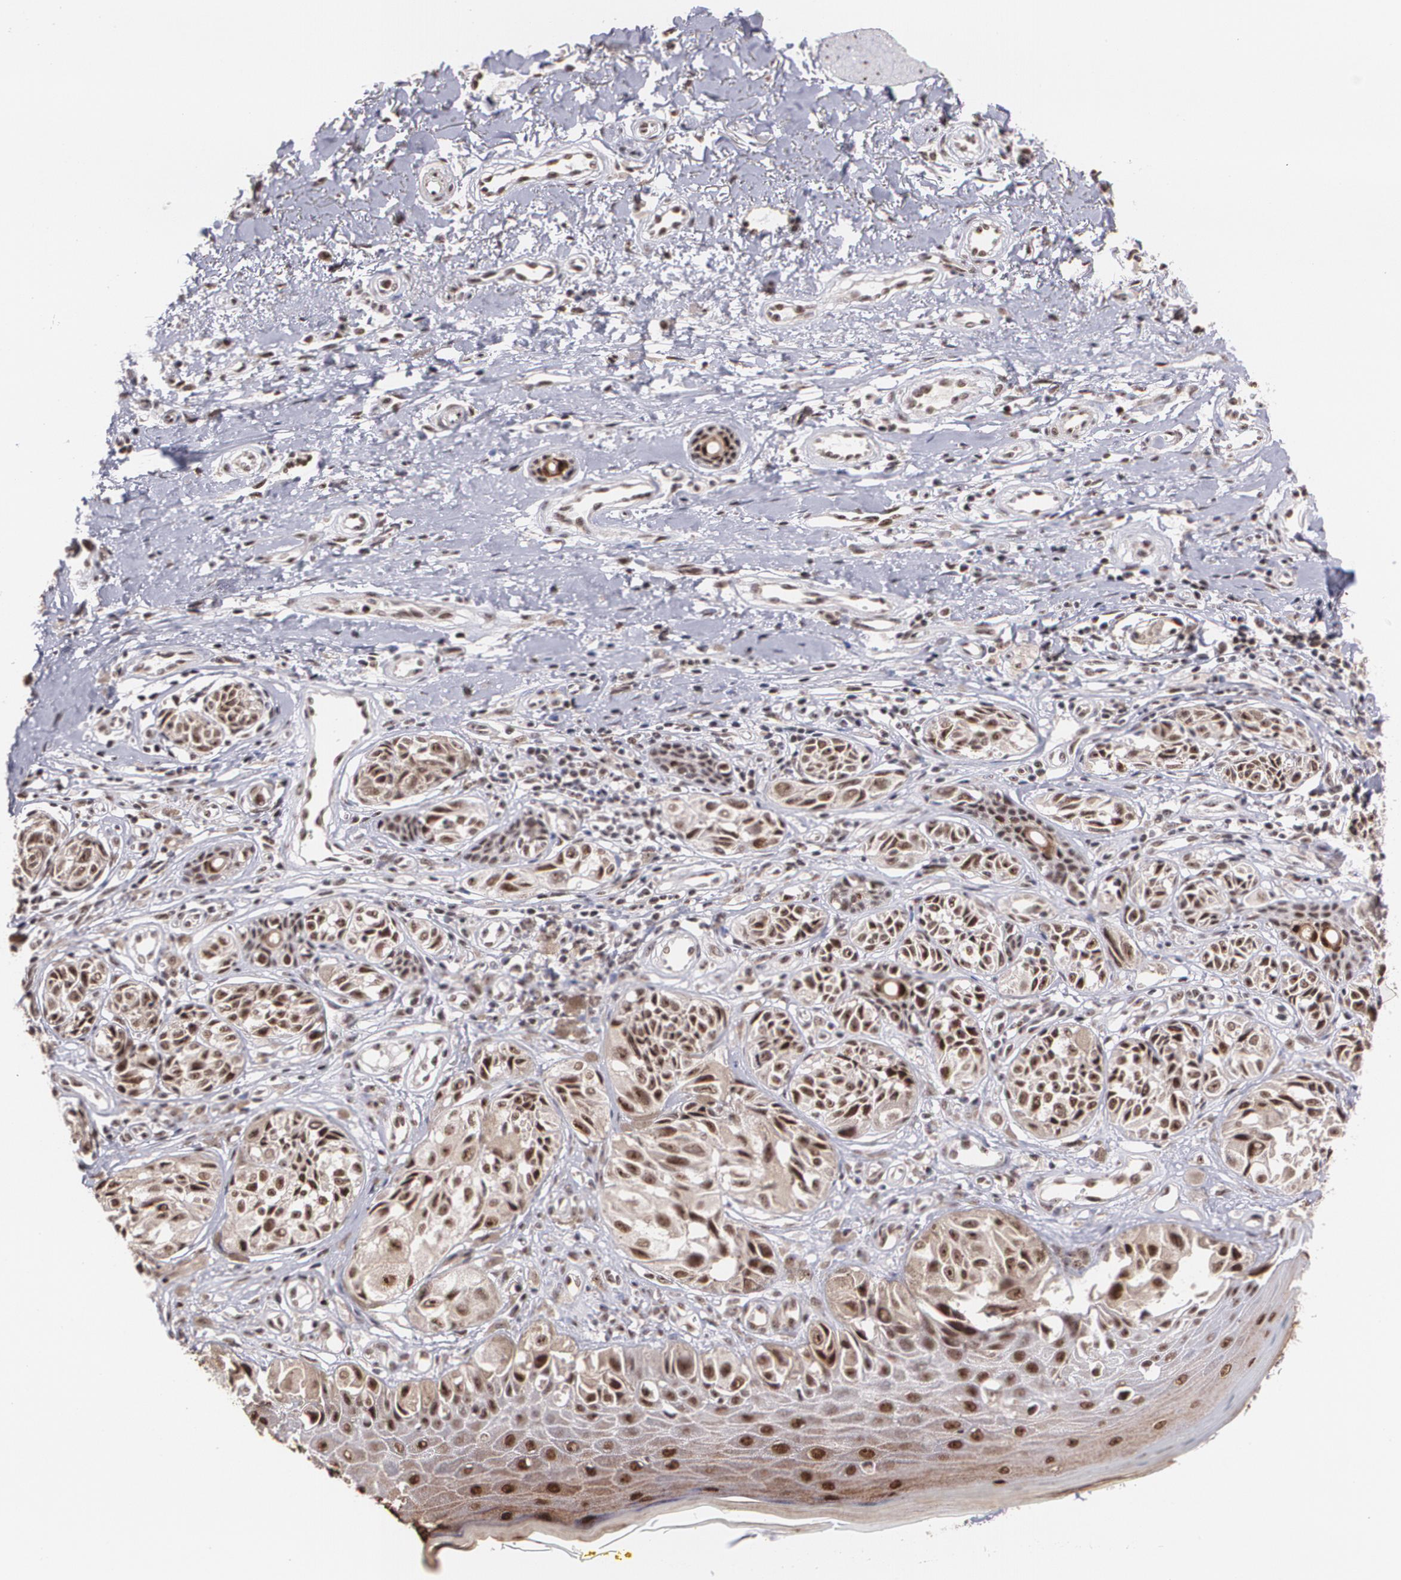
{"staining": {"intensity": "moderate", "quantity": ">75%", "location": "cytoplasmic/membranous,nuclear"}, "tissue": "melanoma", "cell_type": "Tumor cells", "image_type": "cancer", "snomed": [{"axis": "morphology", "description": "Malignant melanoma, NOS"}, {"axis": "topography", "description": "Skin"}], "caption": "DAB (3,3'-diaminobenzidine) immunohistochemical staining of melanoma exhibits moderate cytoplasmic/membranous and nuclear protein expression in about >75% of tumor cells. The staining was performed using DAB to visualize the protein expression in brown, while the nuclei were stained in blue with hematoxylin (Magnification: 20x).", "gene": "C6orf15", "patient": {"sex": "male", "age": 67}}